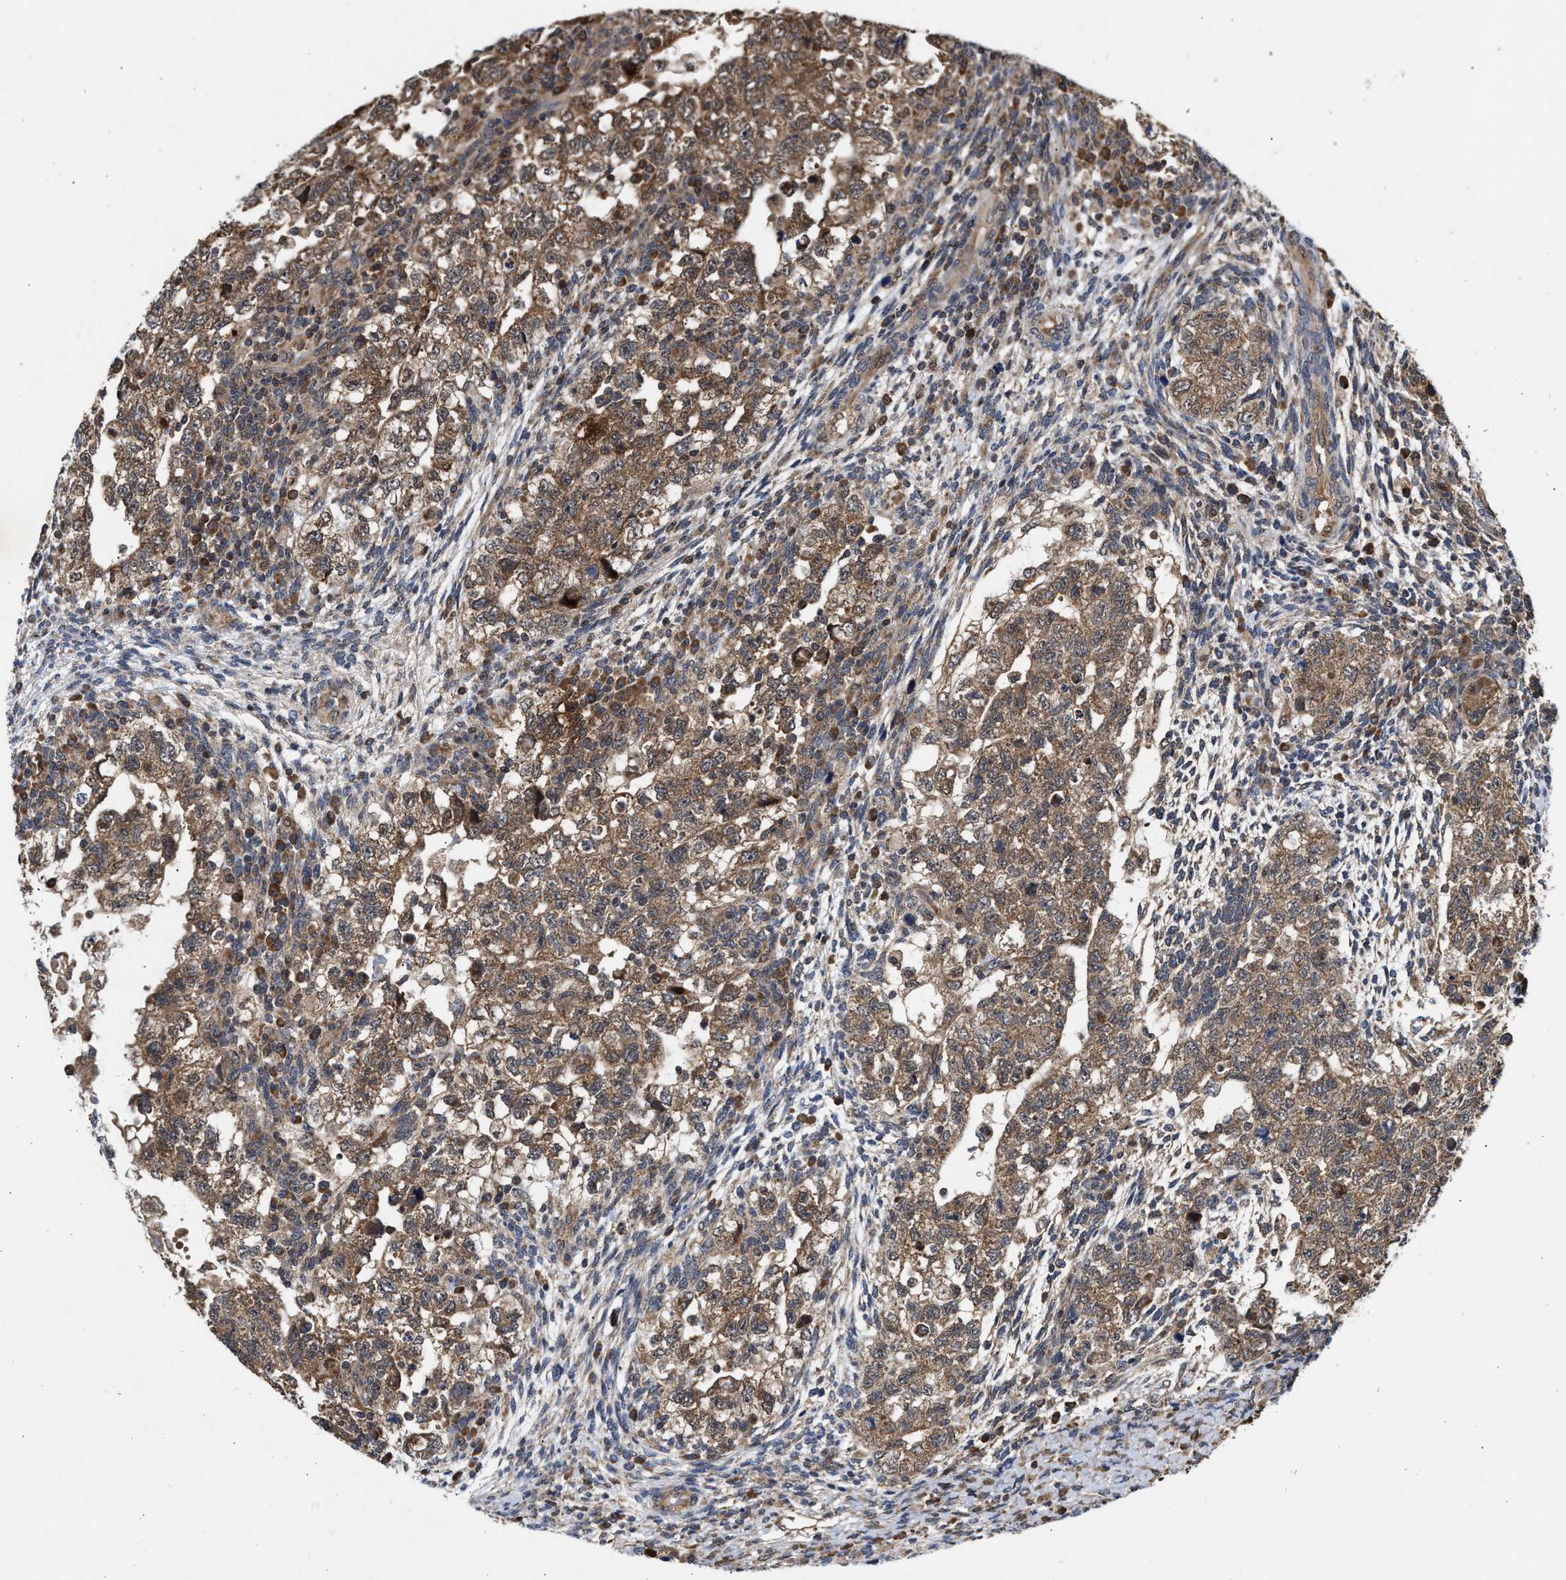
{"staining": {"intensity": "moderate", "quantity": ">75%", "location": "cytoplasmic/membranous"}, "tissue": "testis cancer", "cell_type": "Tumor cells", "image_type": "cancer", "snomed": [{"axis": "morphology", "description": "Normal tissue, NOS"}, {"axis": "morphology", "description": "Carcinoma, Embryonal, NOS"}, {"axis": "topography", "description": "Testis"}], "caption": "Immunohistochemistry of testis cancer demonstrates medium levels of moderate cytoplasmic/membranous expression in about >75% of tumor cells.", "gene": "CFLAR", "patient": {"sex": "male", "age": 36}}